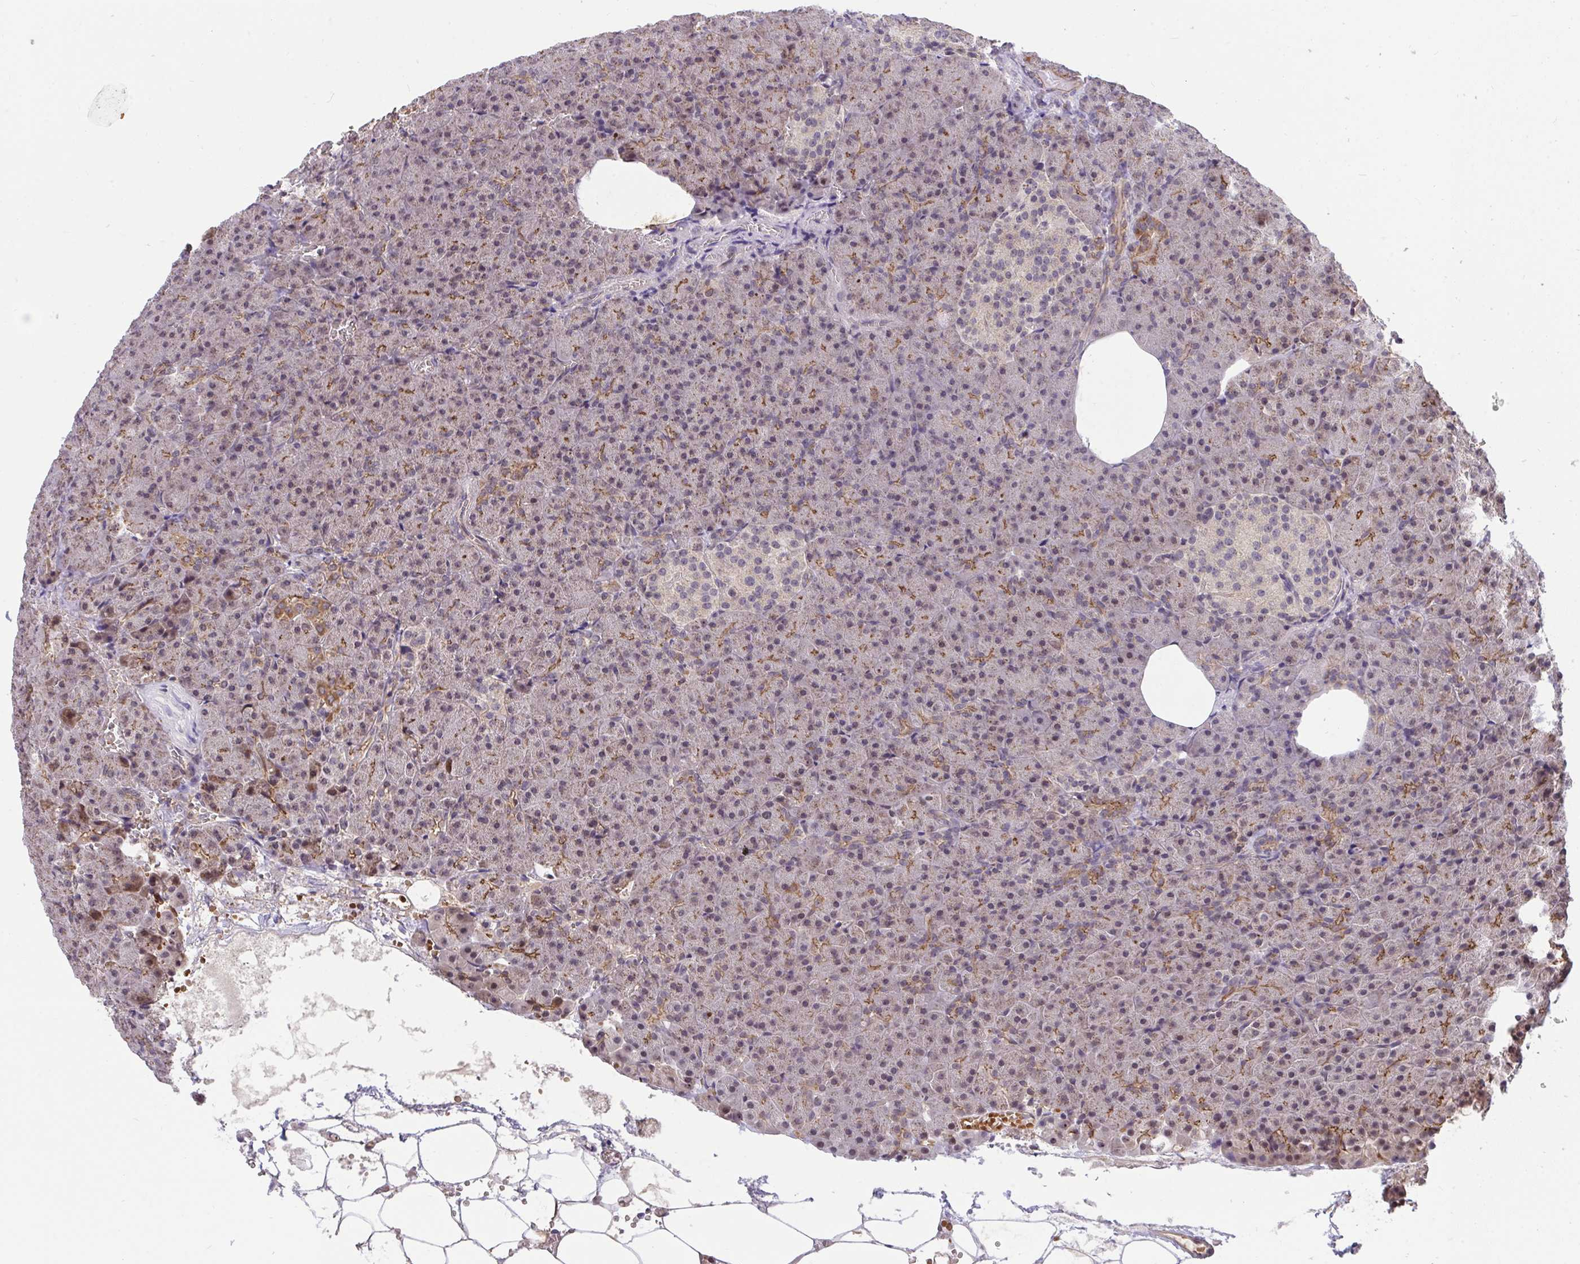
{"staining": {"intensity": "moderate", "quantity": "25%-75%", "location": "cytoplasmic/membranous"}, "tissue": "pancreas", "cell_type": "Exocrine glandular cells", "image_type": "normal", "snomed": [{"axis": "morphology", "description": "Normal tissue, NOS"}, {"axis": "topography", "description": "Pancreas"}], "caption": "Immunohistochemical staining of normal human pancreas exhibits 25%-75% levels of moderate cytoplasmic/membranous protein staining in approximately 25%-75% of exocrine glandular cells.", "gene": "PPP1CA", "patient": {"sex": "female", "age": 74}}